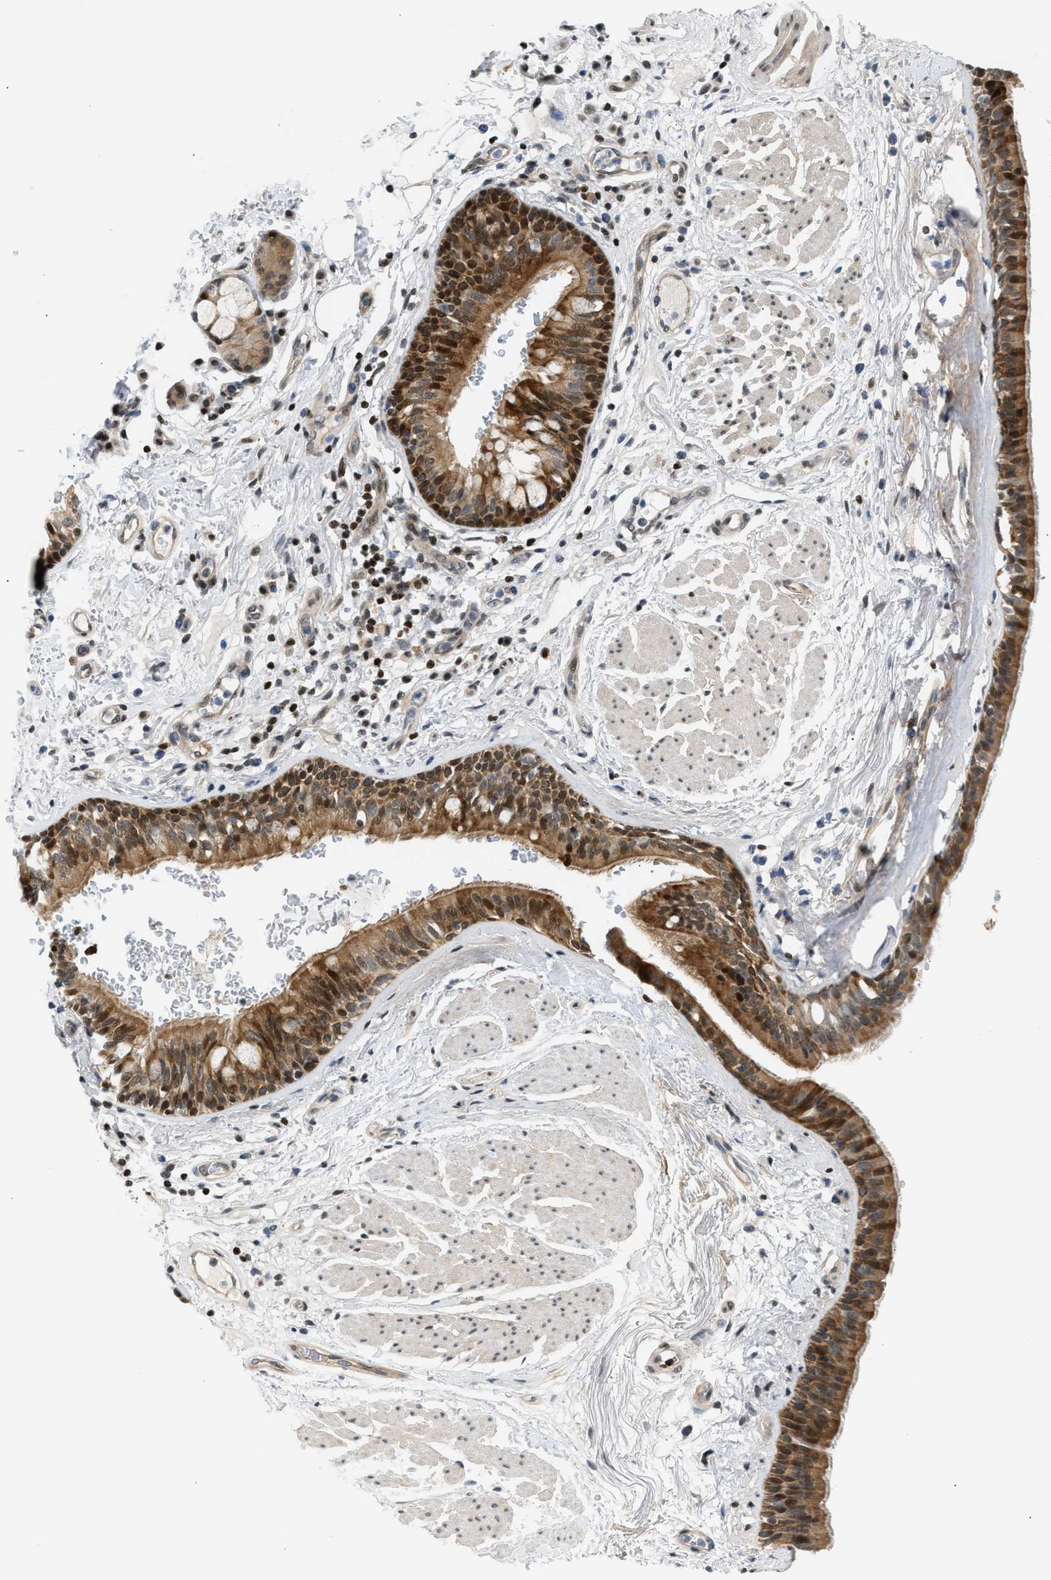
{"staining": {"intensity": "strong", "quantity": ">75%", "location": "cytoplasmic/membranous"}, "tissue": "bronchus", "cell_type": "Respiratory epithelial cells", "image_type": "normal", "snomed": [{"axis": "morphology", "description": "Normal tissue, NOS"}, {"axis": "topography", "description": "Cartilage tissue"}], "caption": "Immunohistochemistry (IHC) of normal bronchus exhibits high levels of strong cytoplasmic/membranous expression in about >75% of respiratory epithelial cells. (DAB (3,3'-diaminobenzidine) = brown stain, brightfield microscopy at high magnification).", "gene": "NPS", "patient": {"sex": "female", "age": 63}}